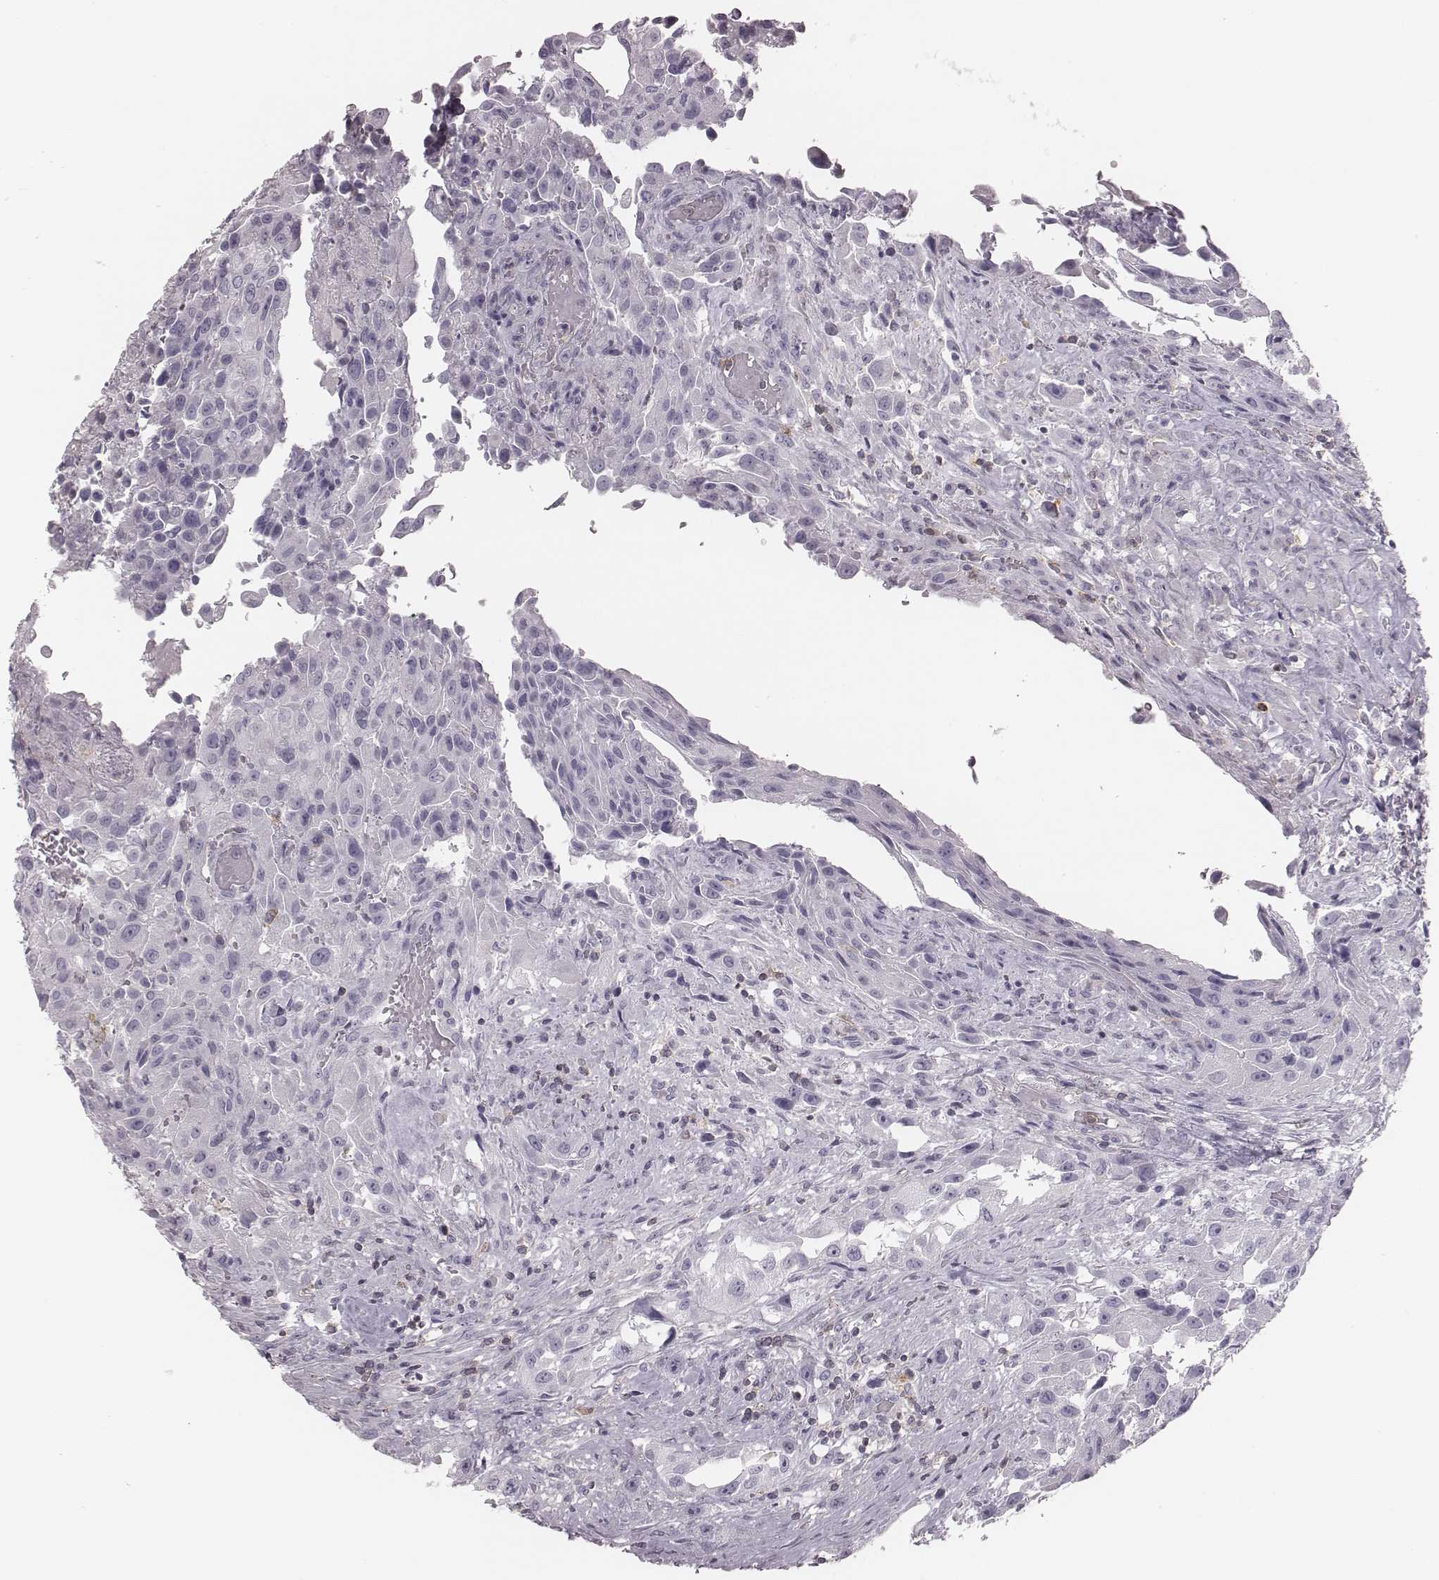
{"staining": {"intensity": "negative", "quantity": "none", "location": "none"}, "tissue": "urothelial cancer", "cell_type": "Tumor cells", "image_type": "cancer", "snomed": [{"axis": "morphology", "description": "Urothelial carcinoma, High grade"}, {"axis": "topography", "description": "Urinary bladder"}], "caption": "IHC histopathology image of human high-grade urothelial carcinoma stained for a protein (brown), which displays no staining in tumor cells.", "gene": "ZNF365", "patient": {"sex": "male", "age": 79}}